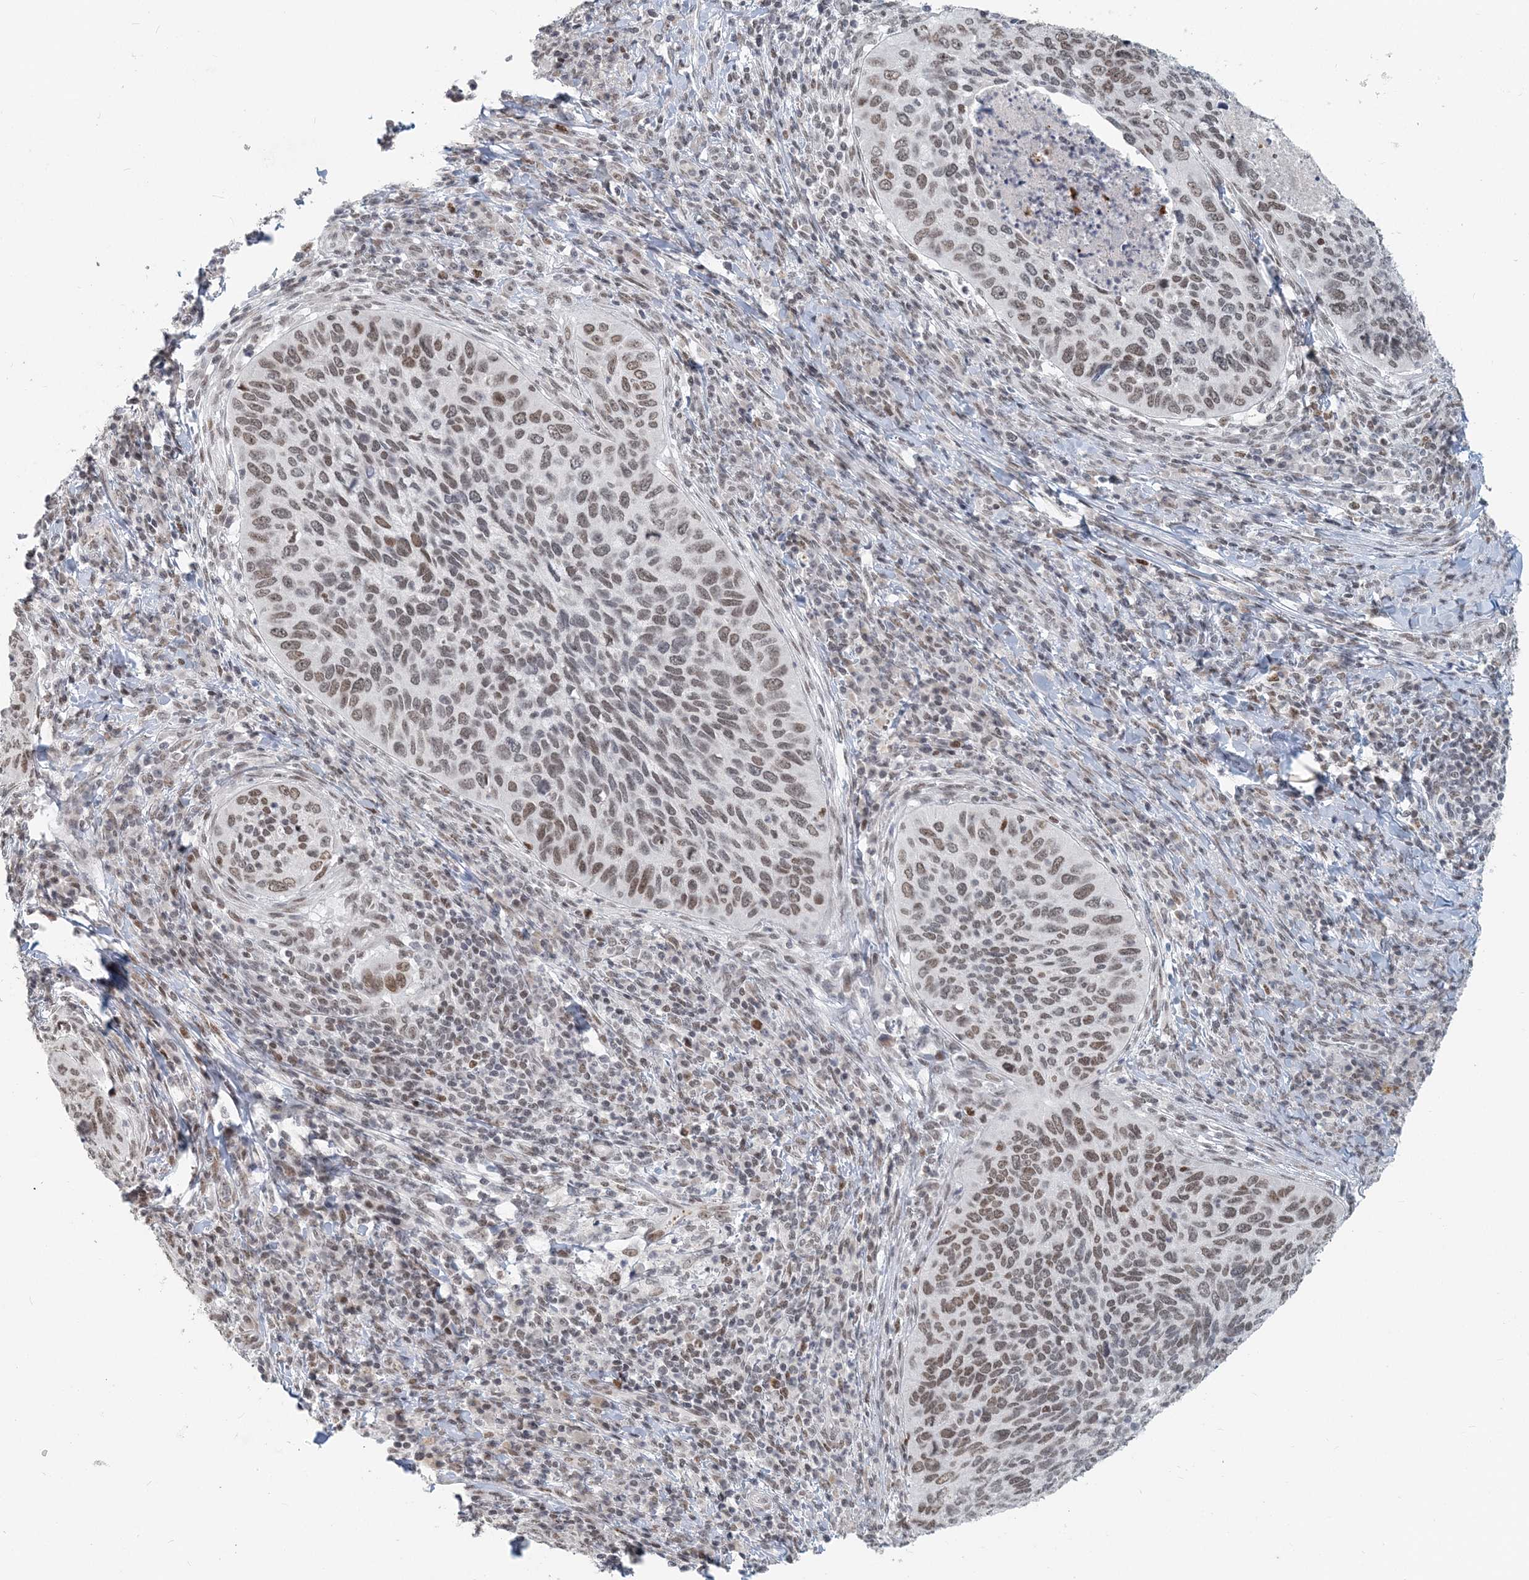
{"staining": {"intensity": "weak", "quantity": "25%-75%", "location": "nuclear"}, "tissue": "cervical cancer", "cell_type": "Tumor cells", "image_type": "cancer", "snomed": [{"axis": "morphology", "description": "Squamous cell carcinoma, NOS"}, {"axis": "topography", "description": "Cervix"}], "caption": "Cervical cancer (squamous cell carcinoma) stained with DAB IHC exhibits low levels of weak nuclear positivity in approximately 25%-75% of tumor cells.", "gene": "BAZ1B", "patient": {"sex": "female", "age": 38}}